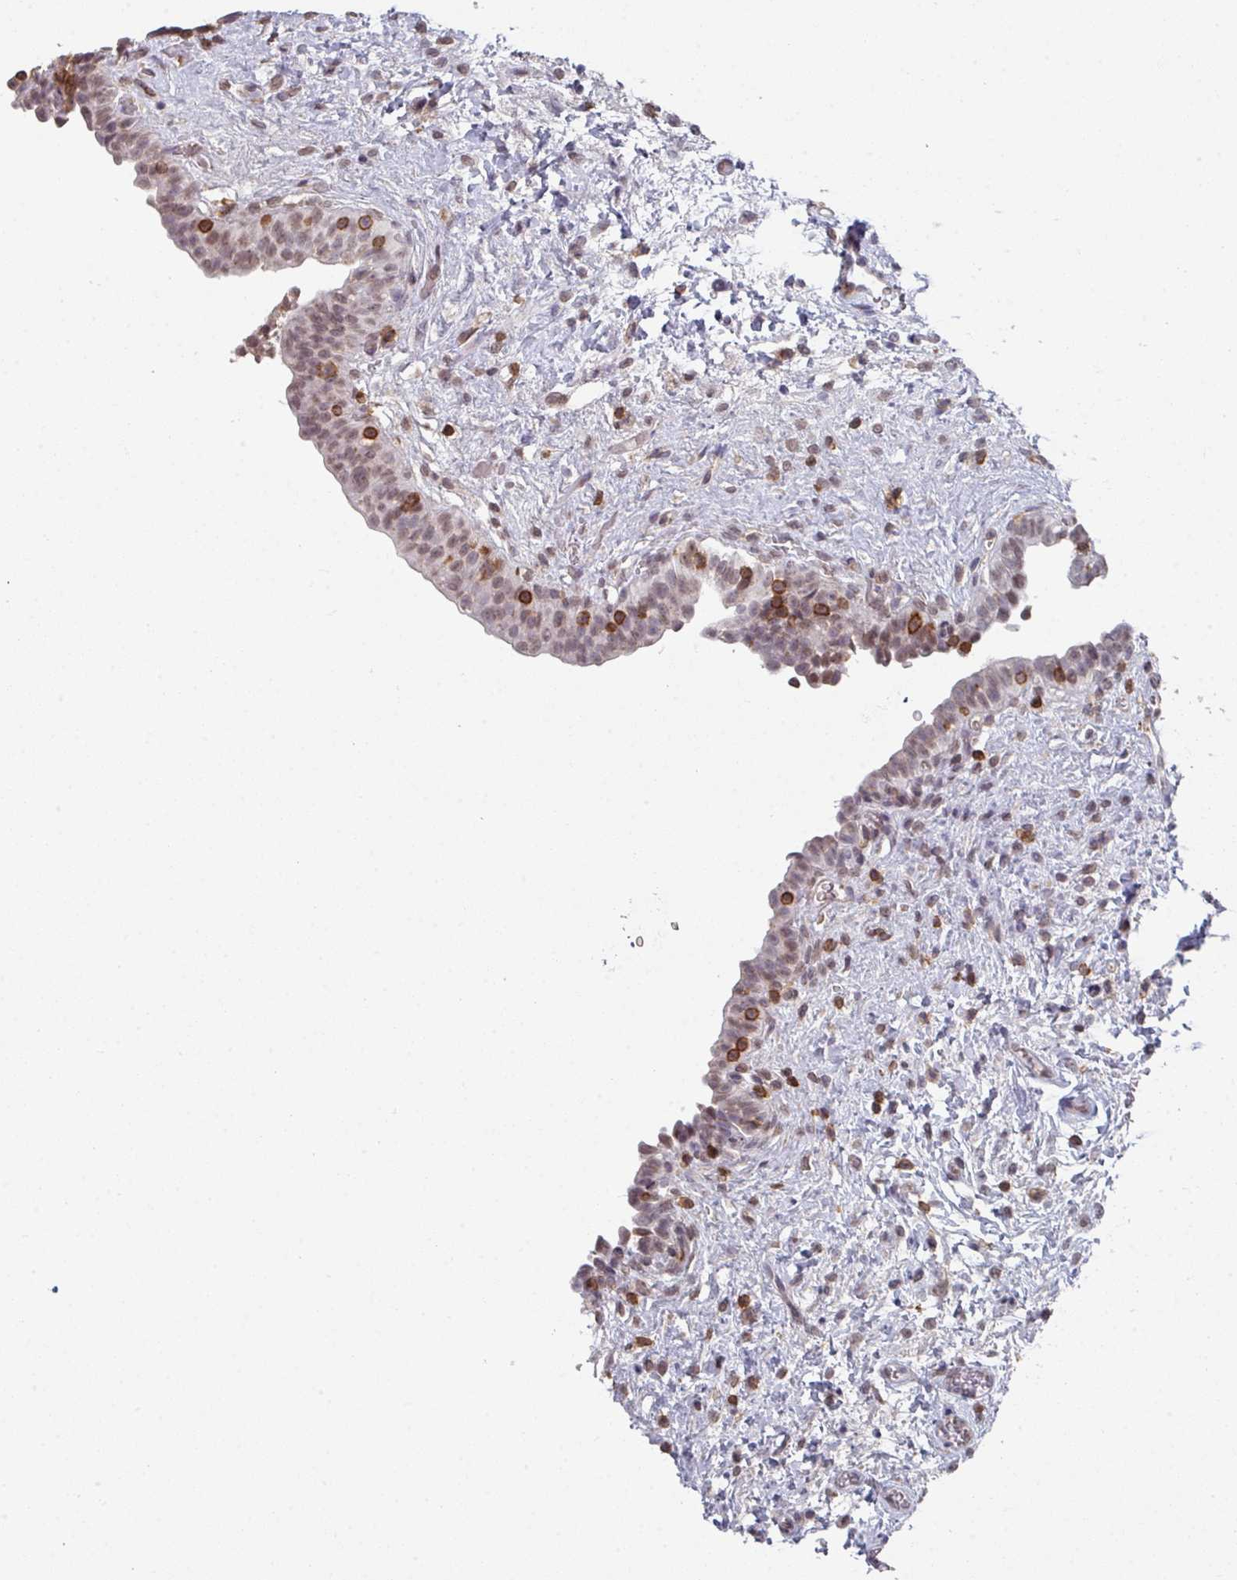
{"staining": {"intensity": "weak", "quantity": "25%-75%", "location": "nuclear"}, "tissue": "urinary bladder", "cell_type": "Urothelial cells", "image_type": "normal", "snomed": [{"axis": "morphology", "description": "Normal tissue, NOS"}, {"axis": "topography", "description": "Urinary bladder"}], "caption": "Immunohistochemistry staining of benign urinary bladder, which reveals low levels of weak nuclear positivity in approximately 25%-75% of urothelial cells indicating weak nuclear protein positivity. The staining was performed using DAB (3,3'-diaminobenzidine) (brown) for protein detection and nuclei were counterstained in hematoxylin (blue).", "gene": "RASAL3", "patient": {"sex": "male", "age": 69}}